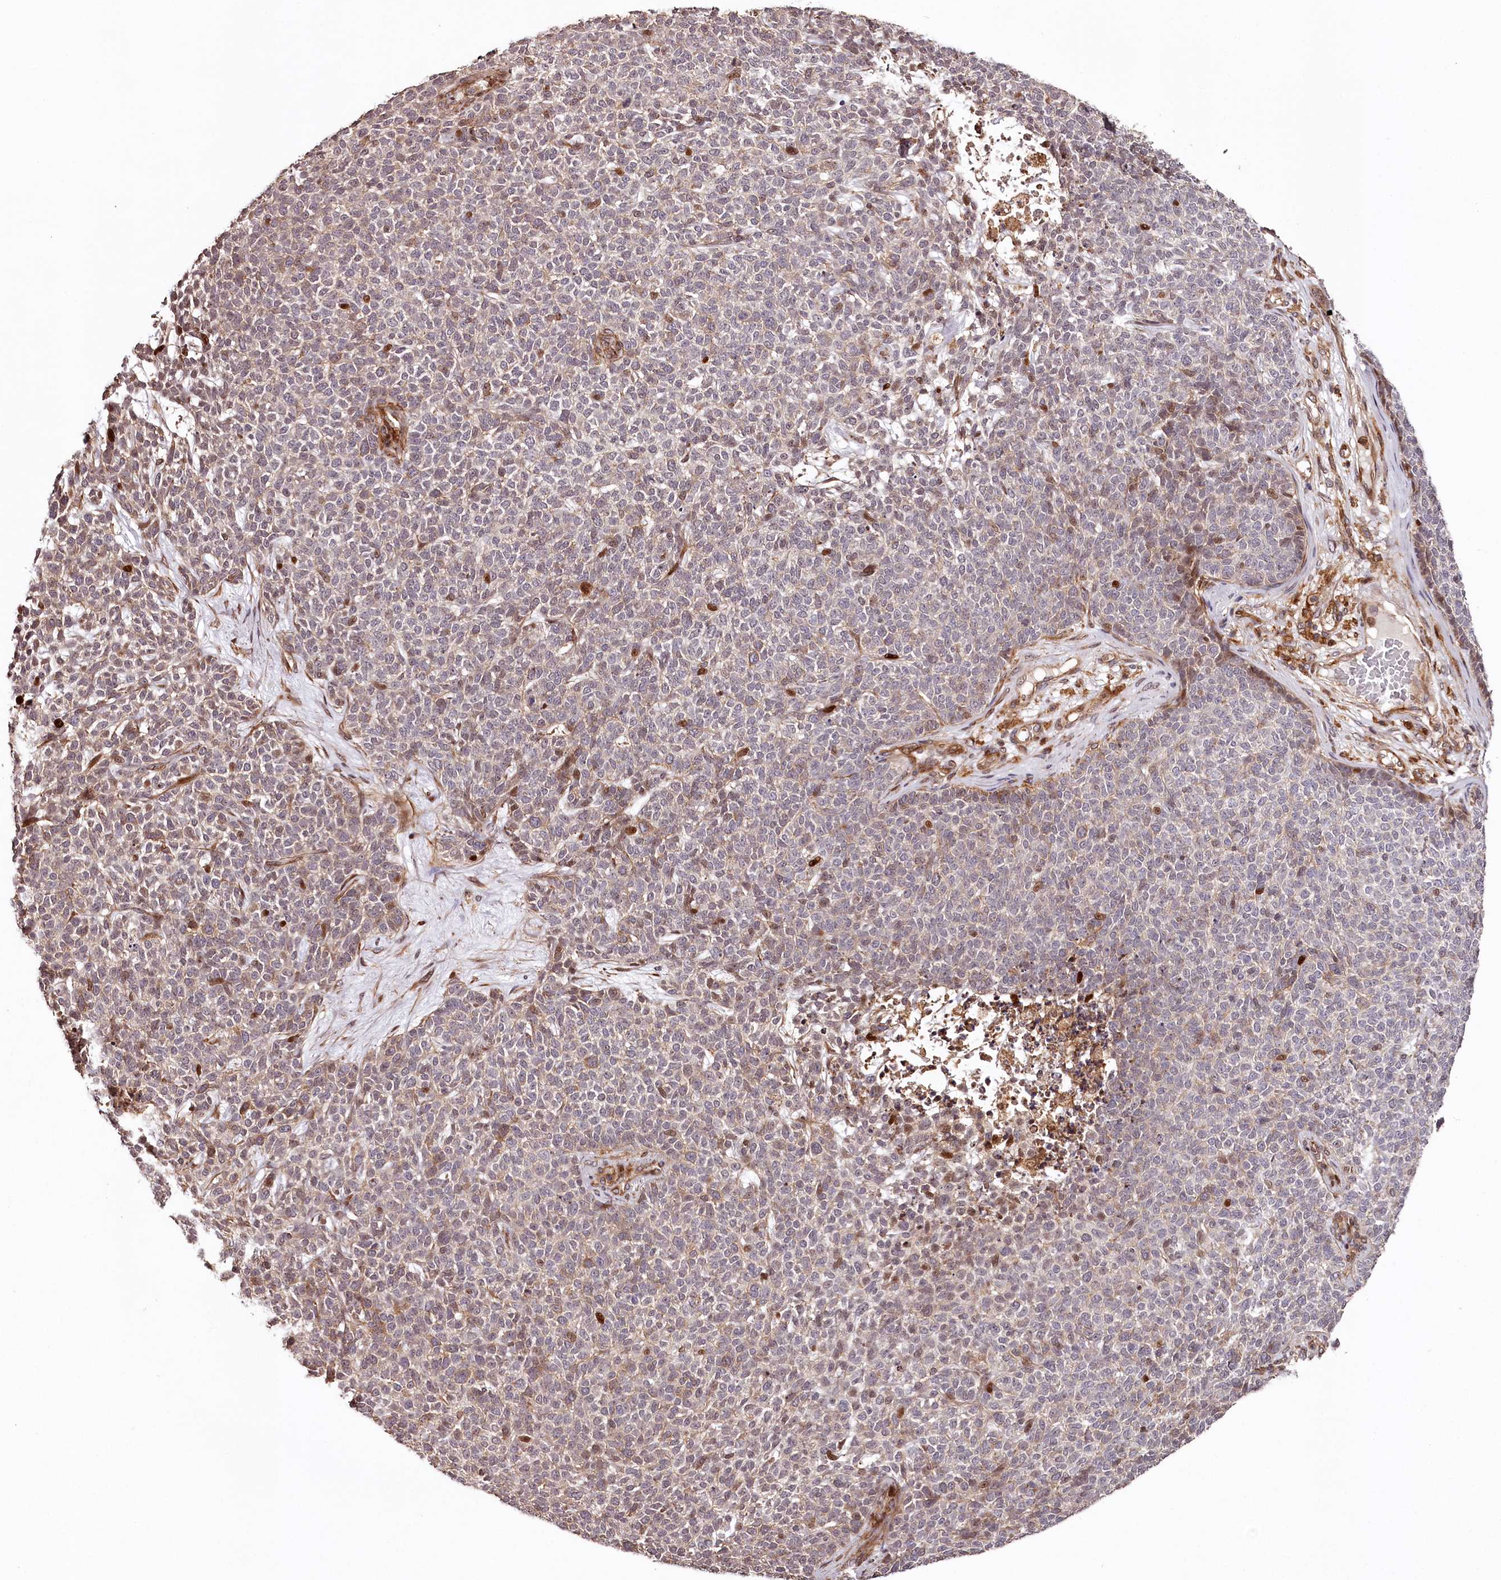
{"staining": {"intensity": "moderate", "quantity": "25%-75%", "location": "cytoplasmic/membranous"}, "tissue": "skin cancer", "cell_type": "Tumor cells", "image_type": "cancer", "snomed": [{"axis": "morphology", "description": "Basal cell carcinoma"}, {"axis": "topography", "description": "Skin"}], "caption": "Immunohistochemistry (IHC) staining of basal cell carcinoma (skin), which displays medium levels of moderate cytoplasmic/membranous staining in about 25%-75% of tumor cells indicating moderate cytoplasmic/membranous protein staining. The staining was performed using DAB (3,3'-diaminobenzidine) (brown) for protein detection and nuclei were counterstained in hematoxylin (blue).", "gene": "KIF14", "patient": {"sex": "female", "age": 84}}